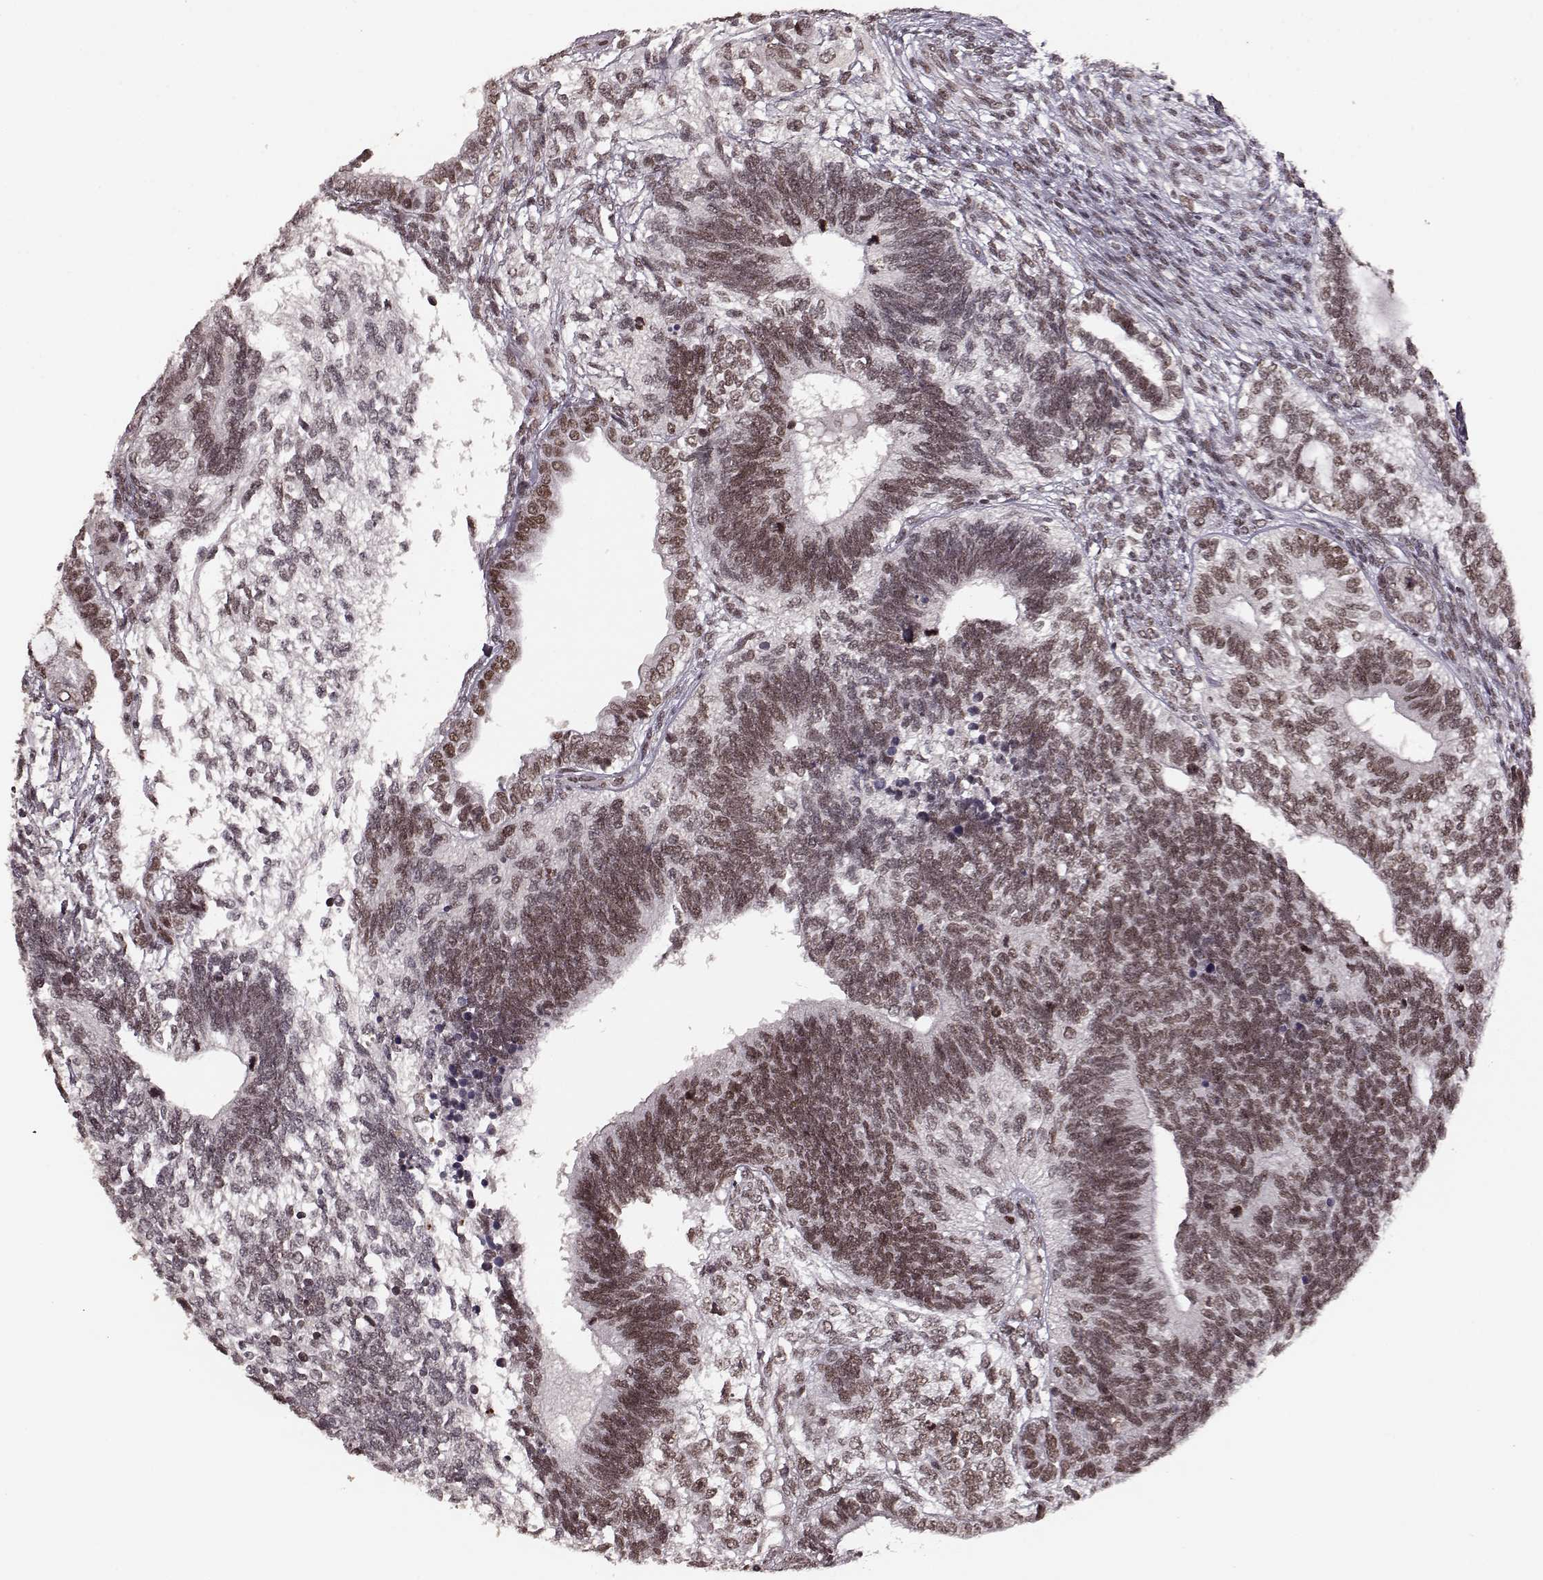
{"staining": {"intensity": "moderate", "quantity": "<25%", "location": "nuclear"}, "tissue": "testis cancer", "cell_type": "Tumor cells", "image_type": "cancer", "snomed": [{"axis": "morphology", "description": "Seminoma, NOS"}, {"axis": "morphology", "description": "Carcinoma, Embryonal, NOS"}, {"axis": "topography", "description": "Testis"}], "caption": "An image of testis cancer stained for a protein reveals moderate nuclear brown staining in tumor cells. (DAB (3,3'-diaminobenzidine) = brown stain, brightfield microscopy at high magnification).", "gene": "RRAGD", "patient": {"sex": "male", "age": 41}}